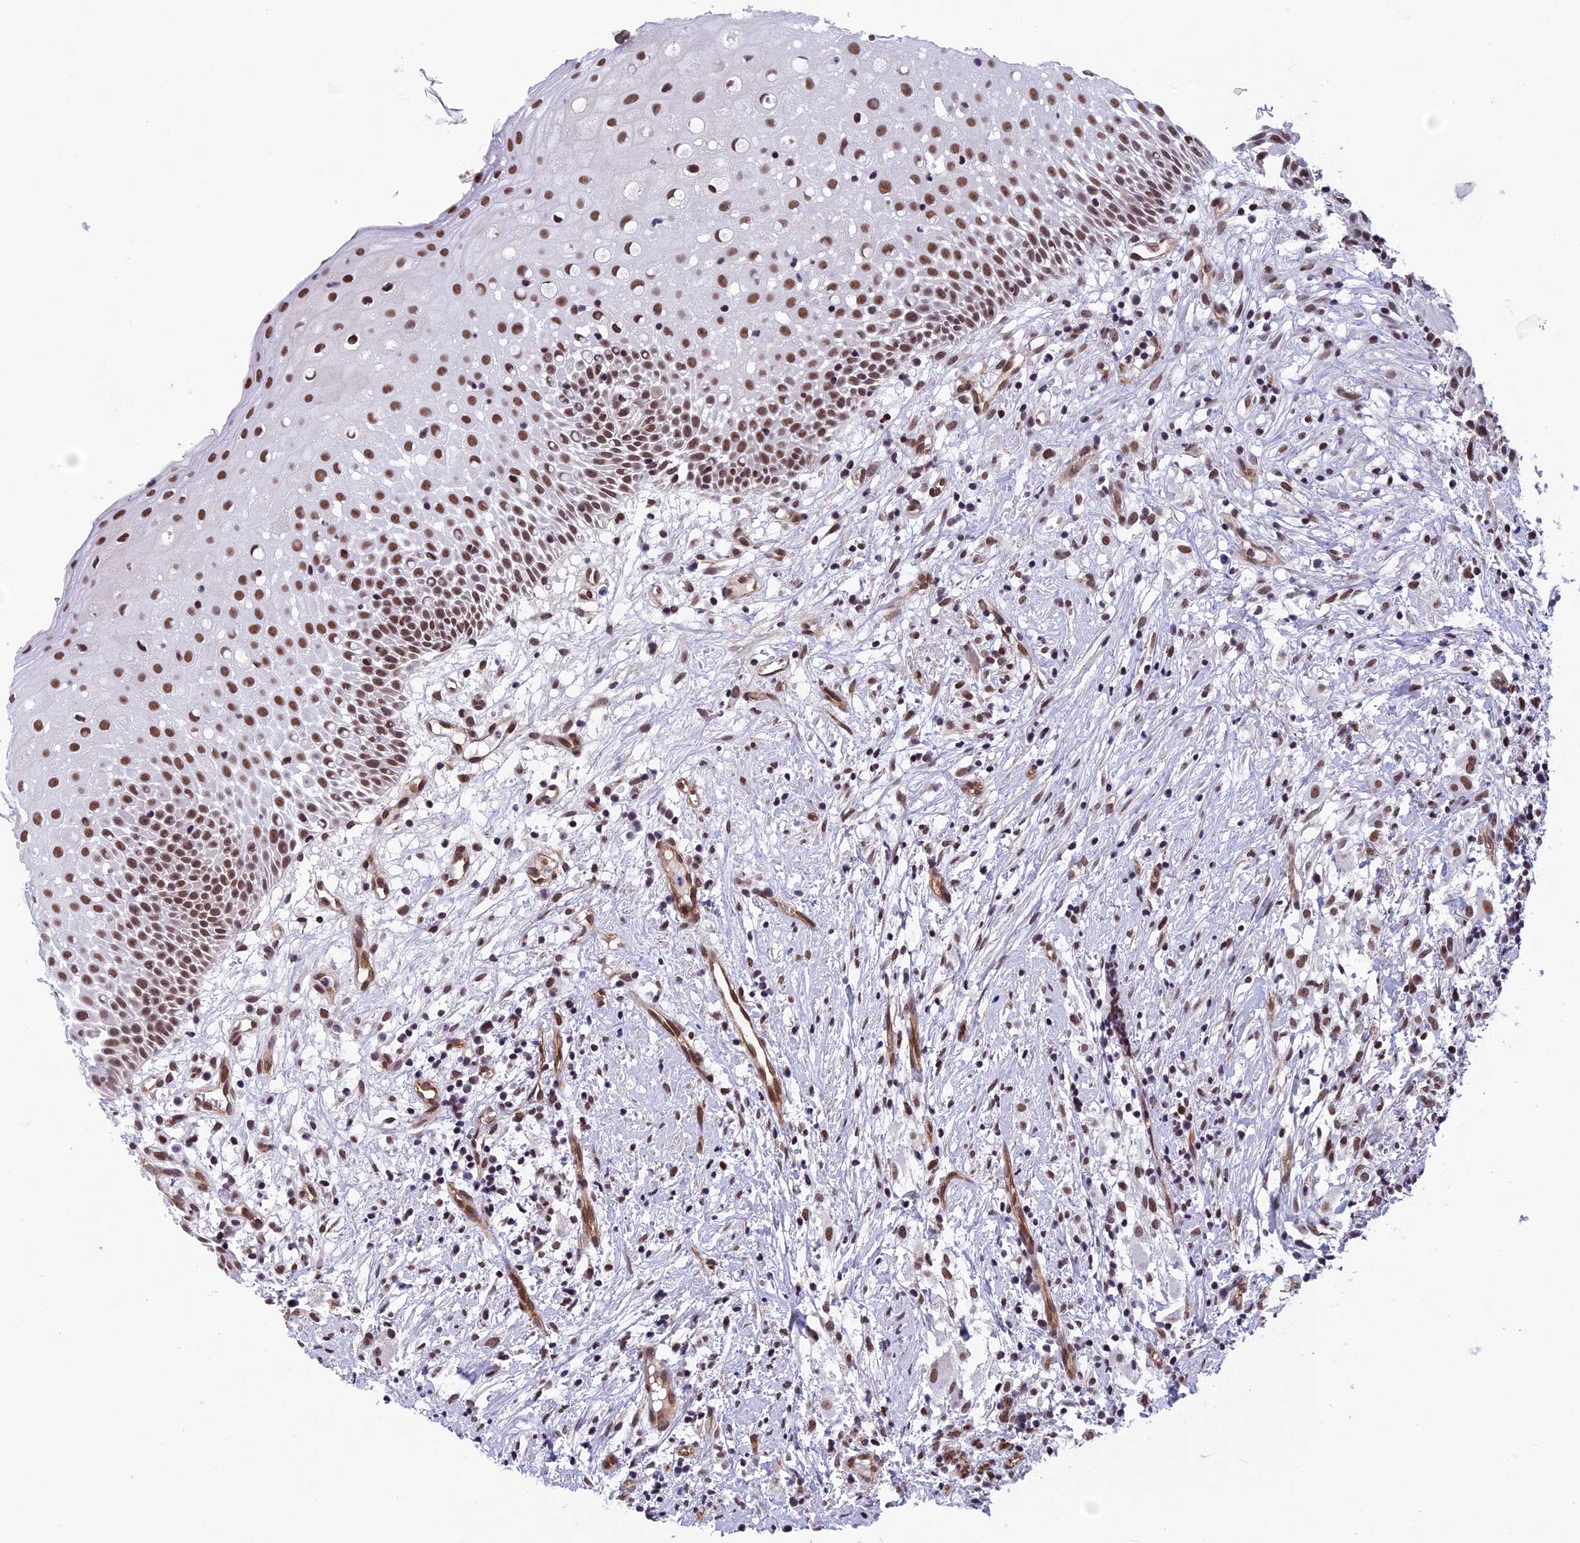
{"staining": {"intensity": "moderate", "quantity": ">75%", "location": "nuclear"}, "tissue": "oral mucosa", "cell_type": "Squamous epithelial cells", "image_type": "normal", "snomed": [{"axis": "morphology", "description": "Normal tissue, NOS"}, {"axis": "topography", "description": "Oral tissue"}], "caption": "An image of human oral mucosa stained for a protein reveals moderate nuclear brown staining in squamous epithelial cells.", "gene": "NIPBL", "patient": {"sex": "female", "age": 69}}